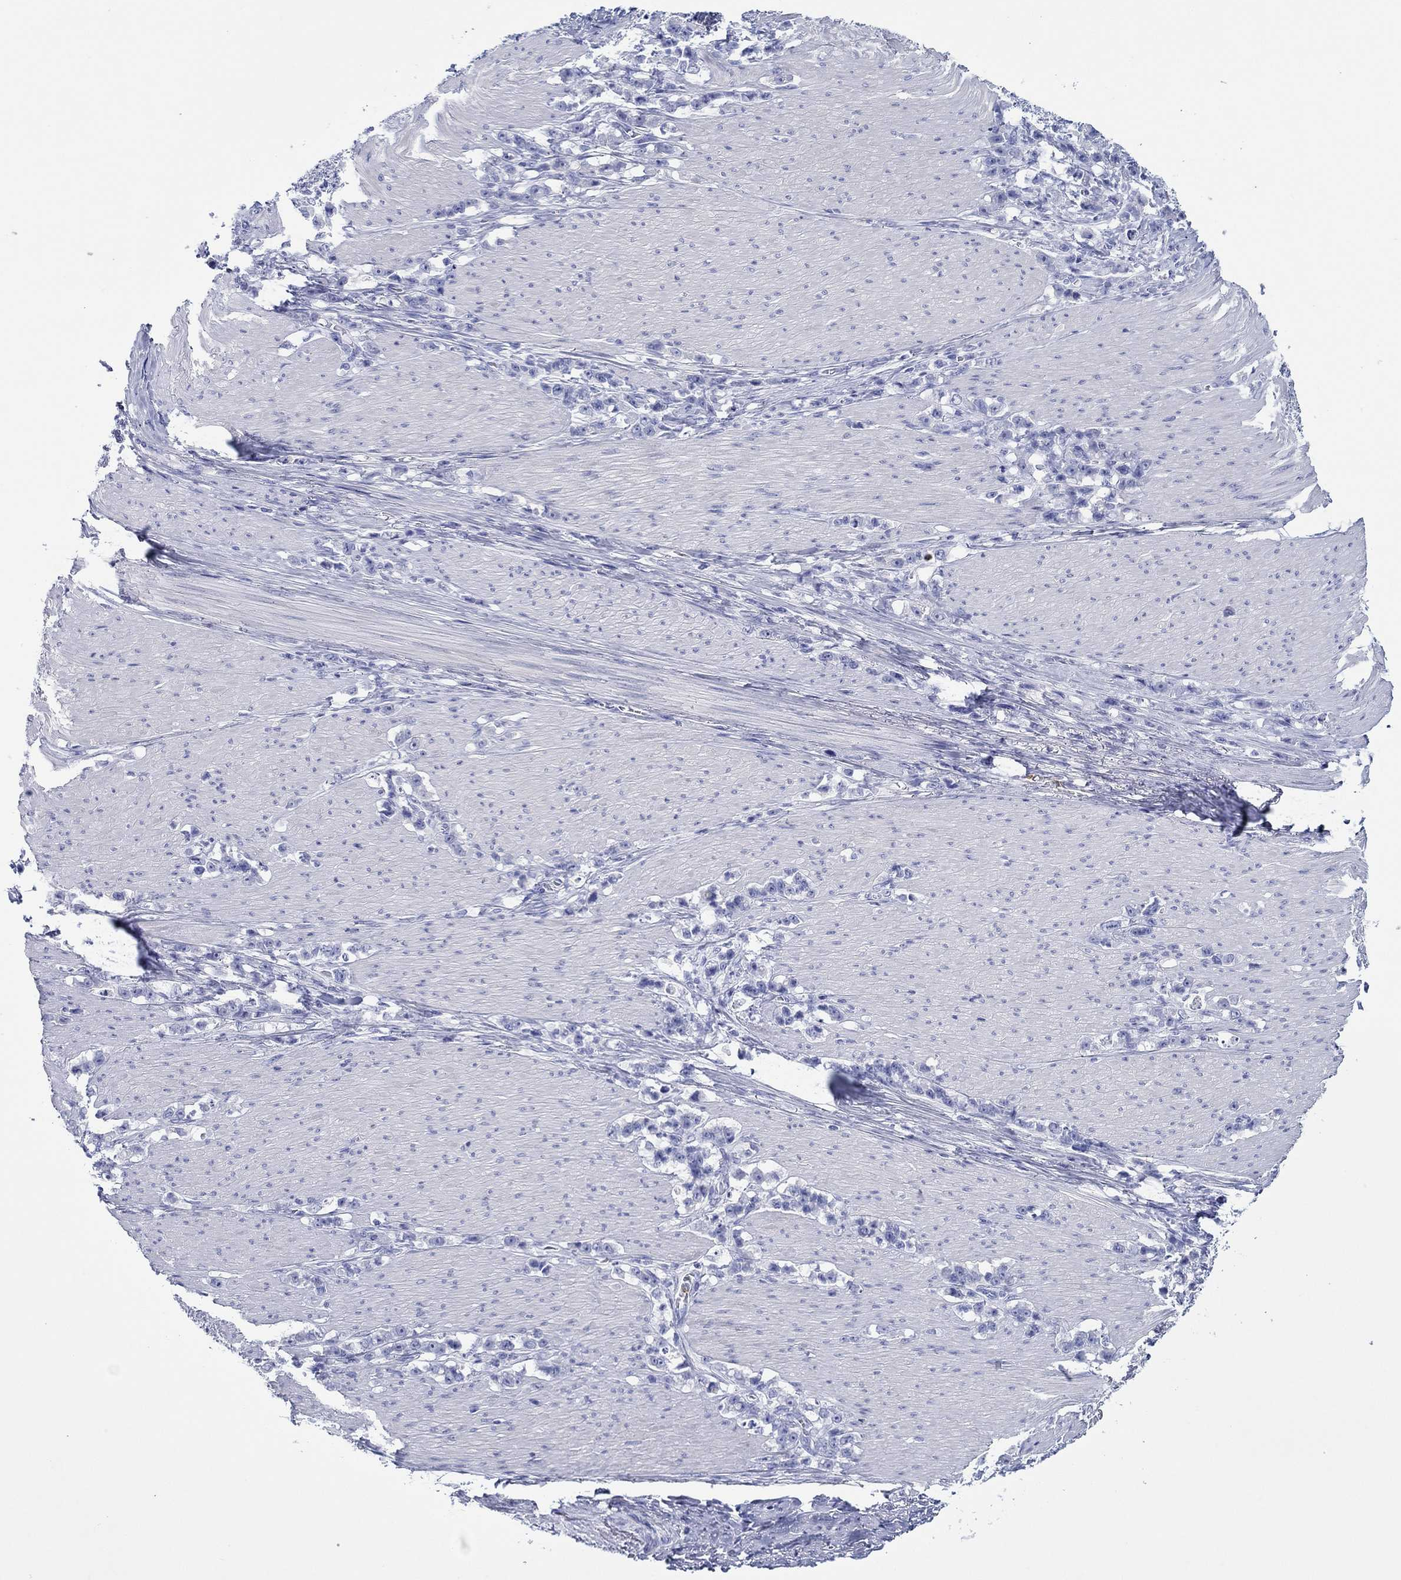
{"staining": {"intensity": "negative", "quantity": "none", "location": "none"}, "tissue": "stomach cancer", "cell_type": "Tumor cells", "image_type": "cancer", "snomed": [{"axis": "morphology", "description": "Adenocarcinoma, NOS"}, {"axis": "topography", "description": "Stomach, lower"}], "caption": "This is an immunohistochemistry (IHC) histopathology image of stomach cancer (adenocarcinoma). There is no expression in tumor cells.", "gene": "EPX", "patient": {"sex": "male", "age": 88}}